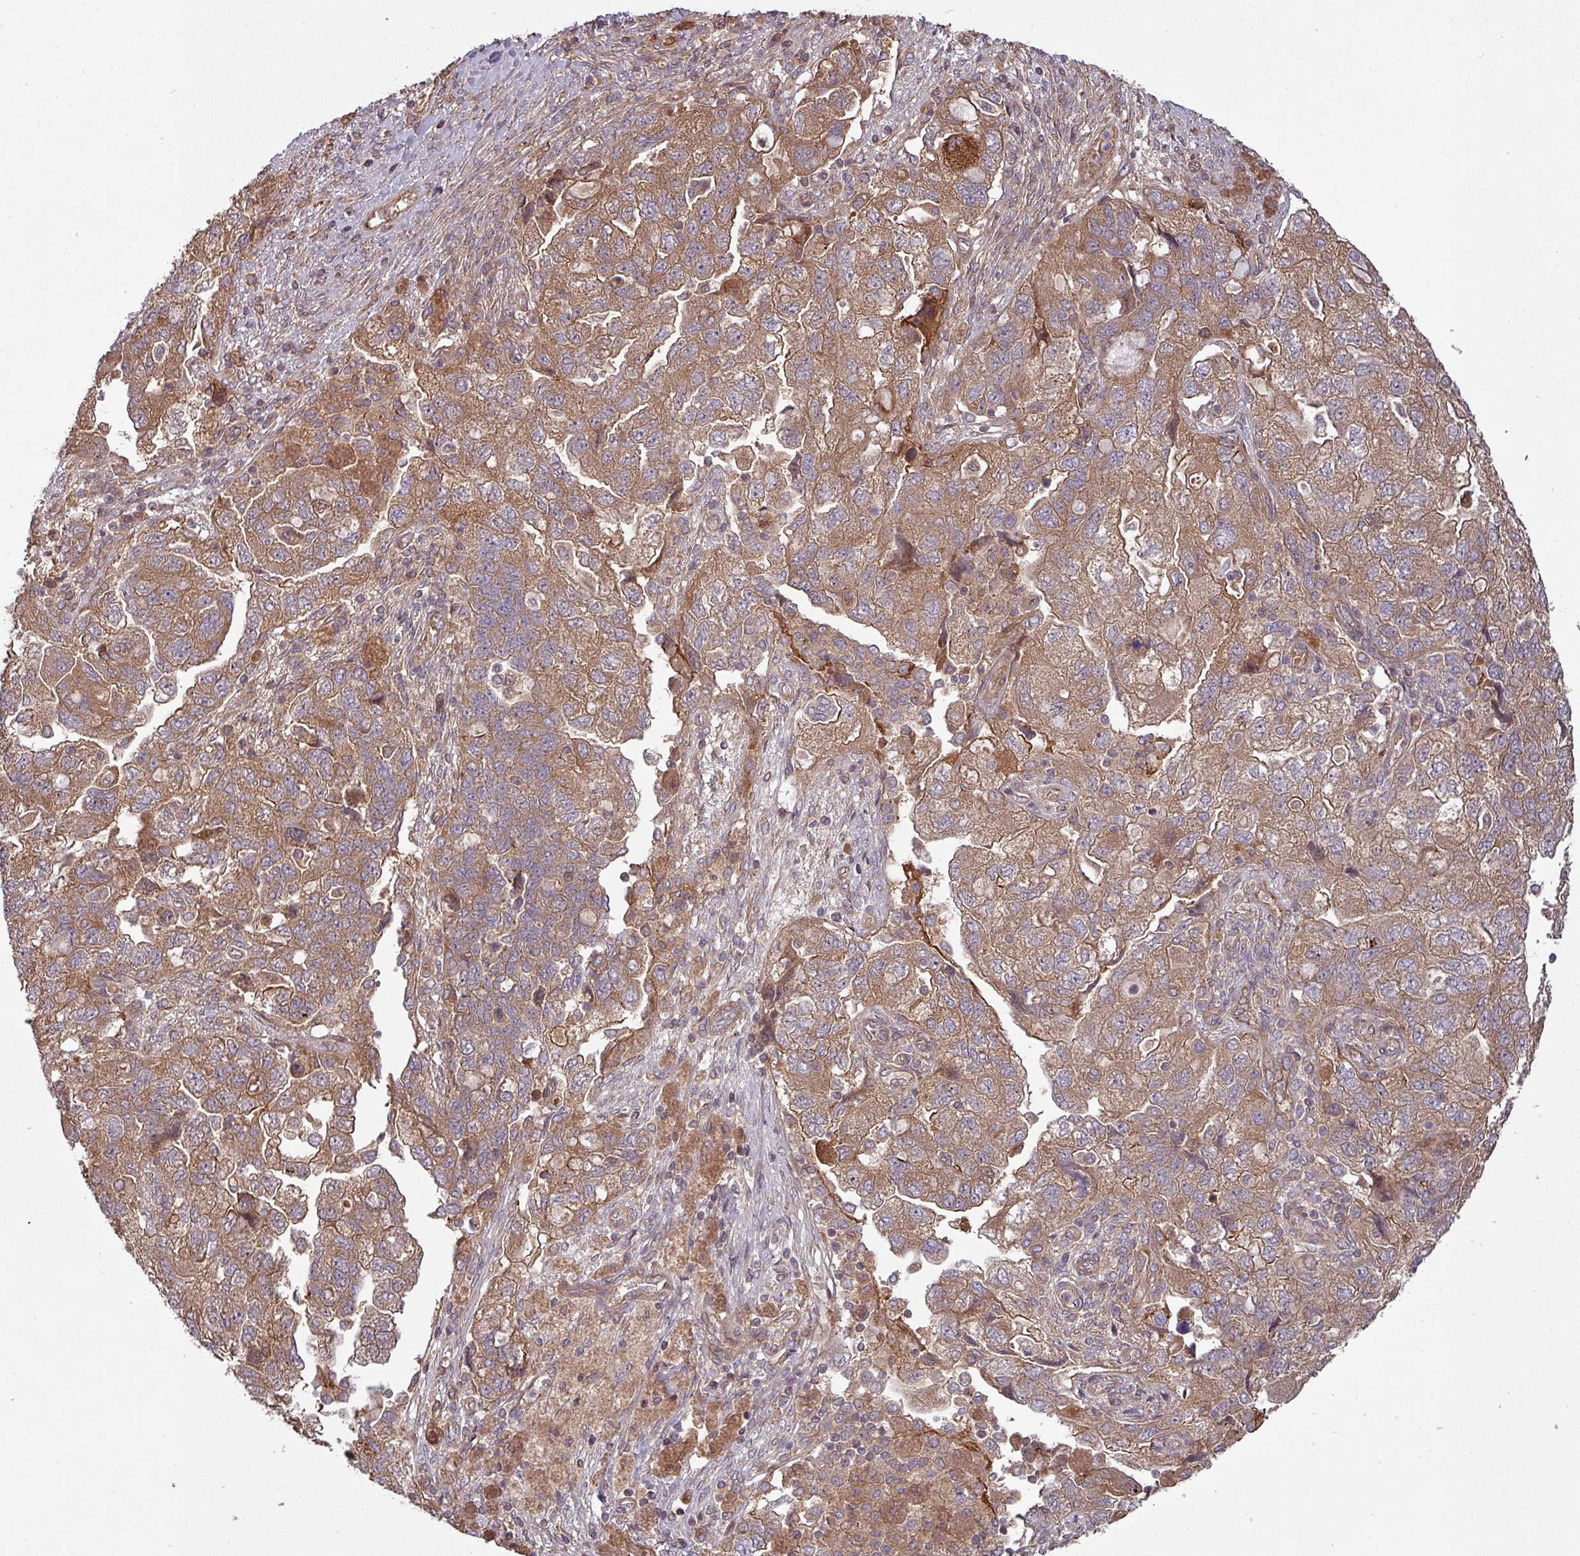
{"staining": {"intensity": "moderate", "quantity": ">75%", "location": "cytoplasmic/membranous"}, "tissue": "ovarian cancer", "cell_type": "Tumor cells", "image_type": "cancer", "snomed": [{"axis": "morphology", "description": "Carcinoma, NOS"}, {"axis": "morphology", "description": "Cystadenocarcinoma, serous, NOS"}, {"axis": "topography", "description": "Ovary"}], "caption": "Immunohistochemistry (DAB) staining of ovarian cancer (carcinoma) exhibits moderate cytoplasmic/membranous protein staining in approximately >75% of tumor cells. (DAB IHC, brown staining for protein, blue staining for nuclei).", "gene": "SNRNP25", "patient": {"sex": "female", "age": 69}}